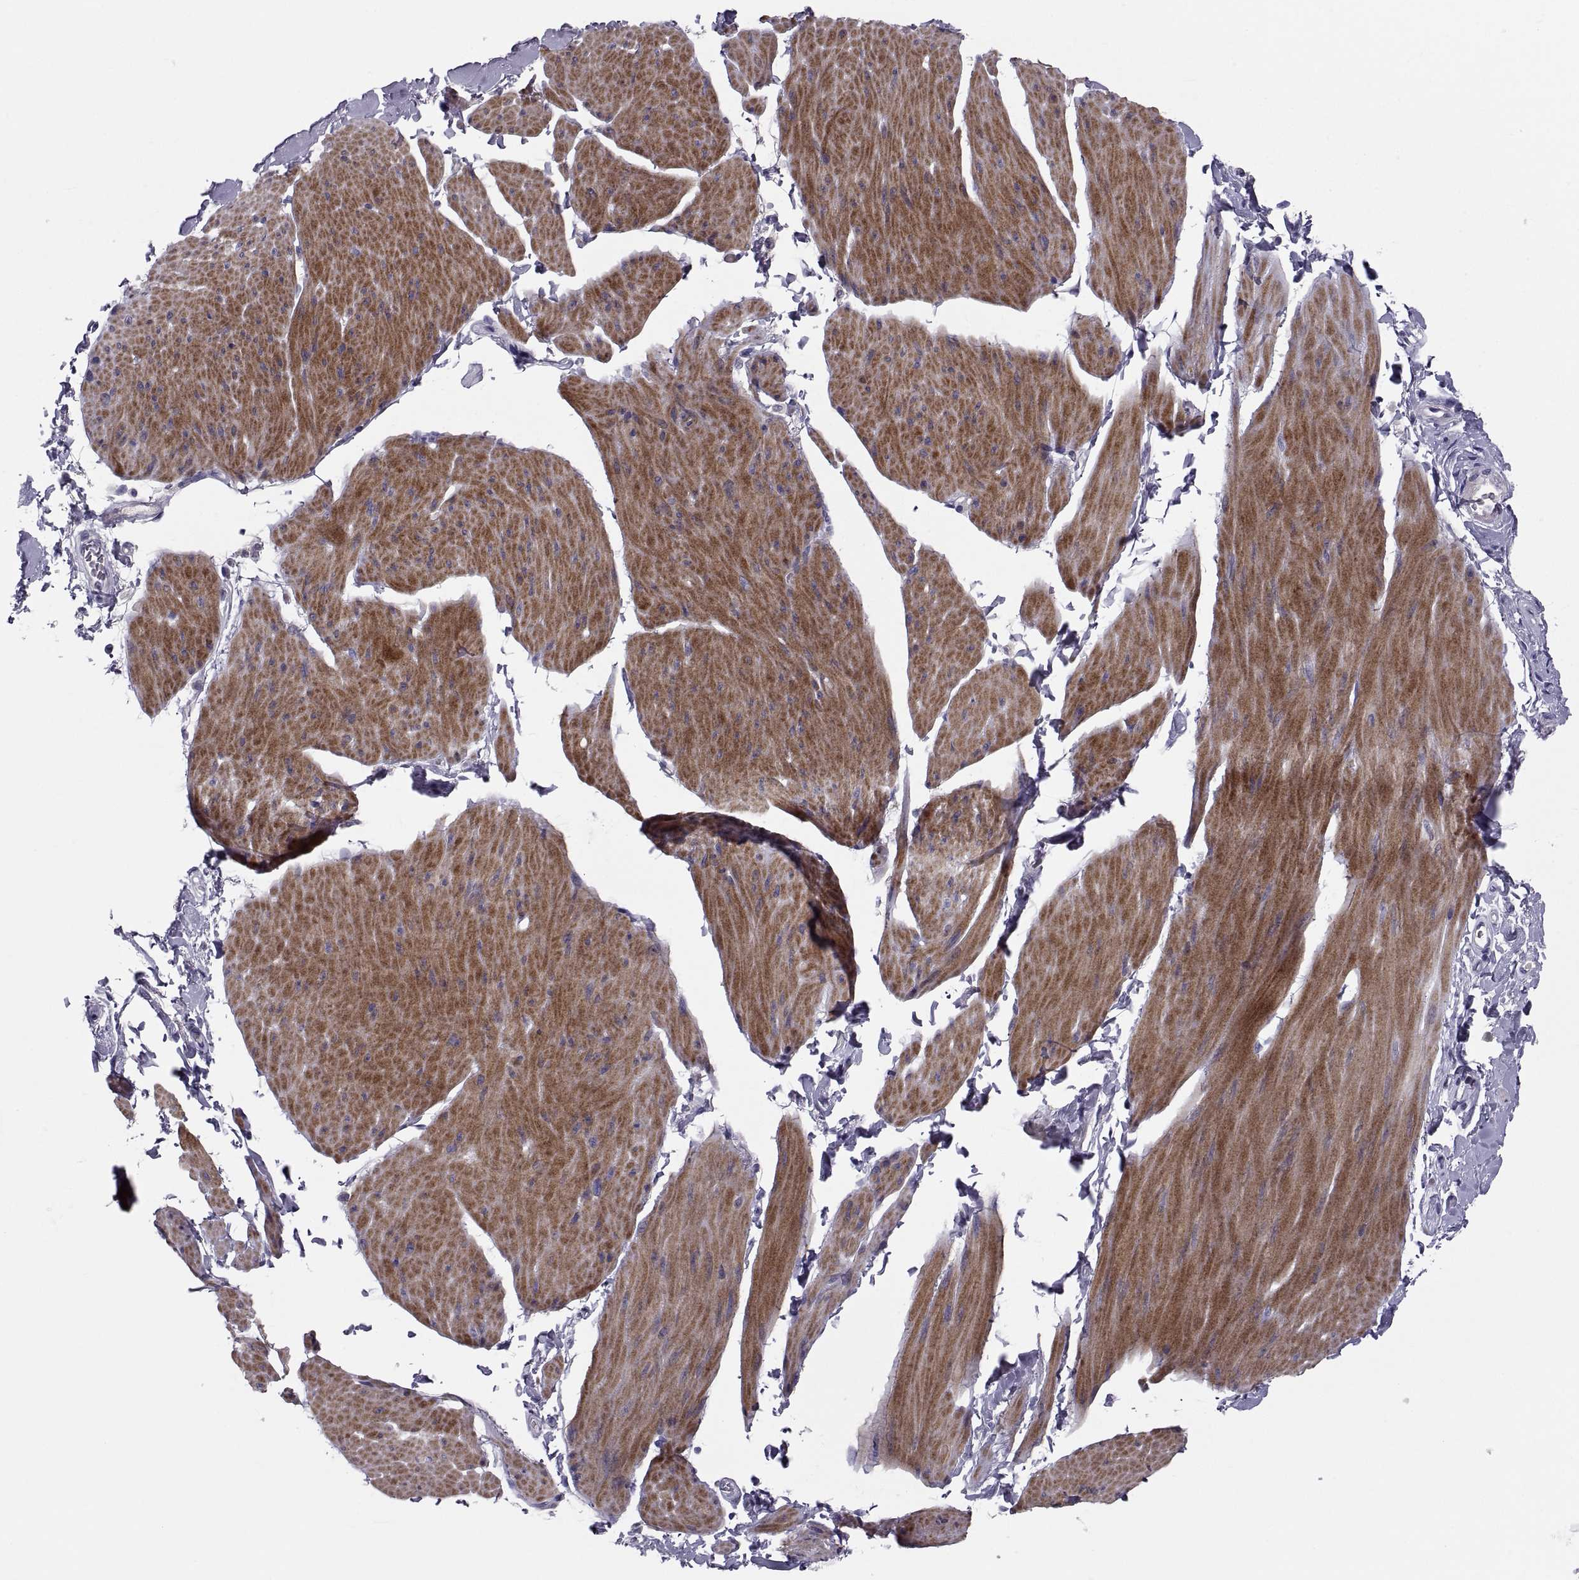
{"staining": {"intensity": "moderate", "quantity": "25%-75%", "location": "cytoplasmic/membranous"}, "tissue": "smooth muscle", "cell_type": "Smooth muscle cells", "image_type": "normal", "snomed": [{"axis": "morphology", "description": "Normal tissue, NOS"}, {"axis": "topography", "description": "Adipose tissue"}, {"axis": "topography", "description": "Smooth muscle"}, {"axis": "topography", "description": "Peripheral nerve tissue"}], "caption": "Immunohistochemical staining of benign smooth muscle demonstrates medium levels of moderate cytoplasmic/membranous staining in about 25%-75% of smooth muscle cells.", "gene": "PDZRN4", "patient": {"sex": "male", "age": 83}}